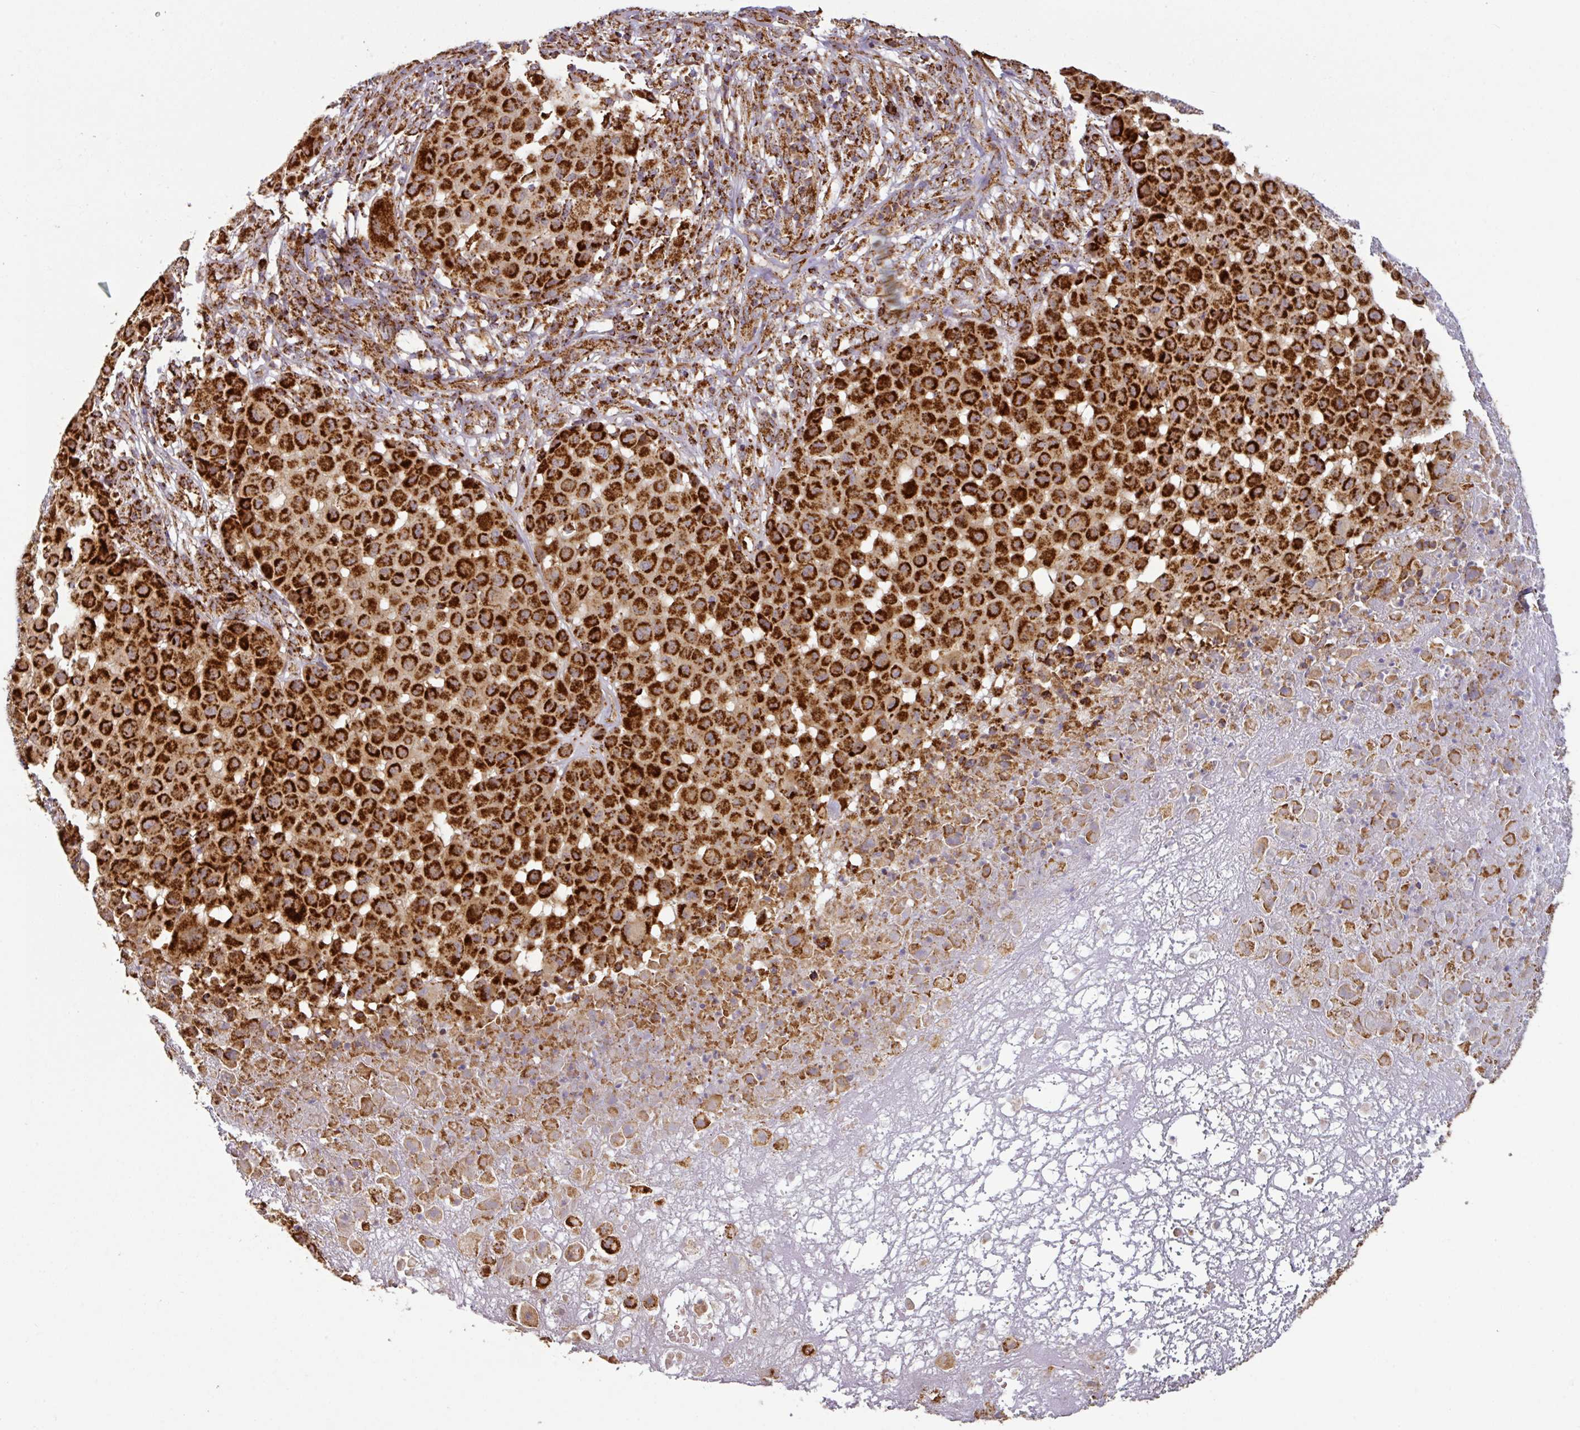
{"staining": {"intensity": "strong", "quantity": ">75%", "location": "cytoplasmic/membranous"}, "tissue": "melanoma", "cell_type": "Tumor cells", "image_type": "cancer", "snomed": [{"axis": "morphology", "description": "Malignant melanoma, NOS"}, {"axis": "topography", "description": "Skin"}], "caption": "Protein positivity by immunohistochemistry shows strong cytoplasmic/membranous expression in approximately >75% of tumor cells in malignant melanoma.", "gene": "TRAP1", "patient": {"sex": "male", "age": 73}}